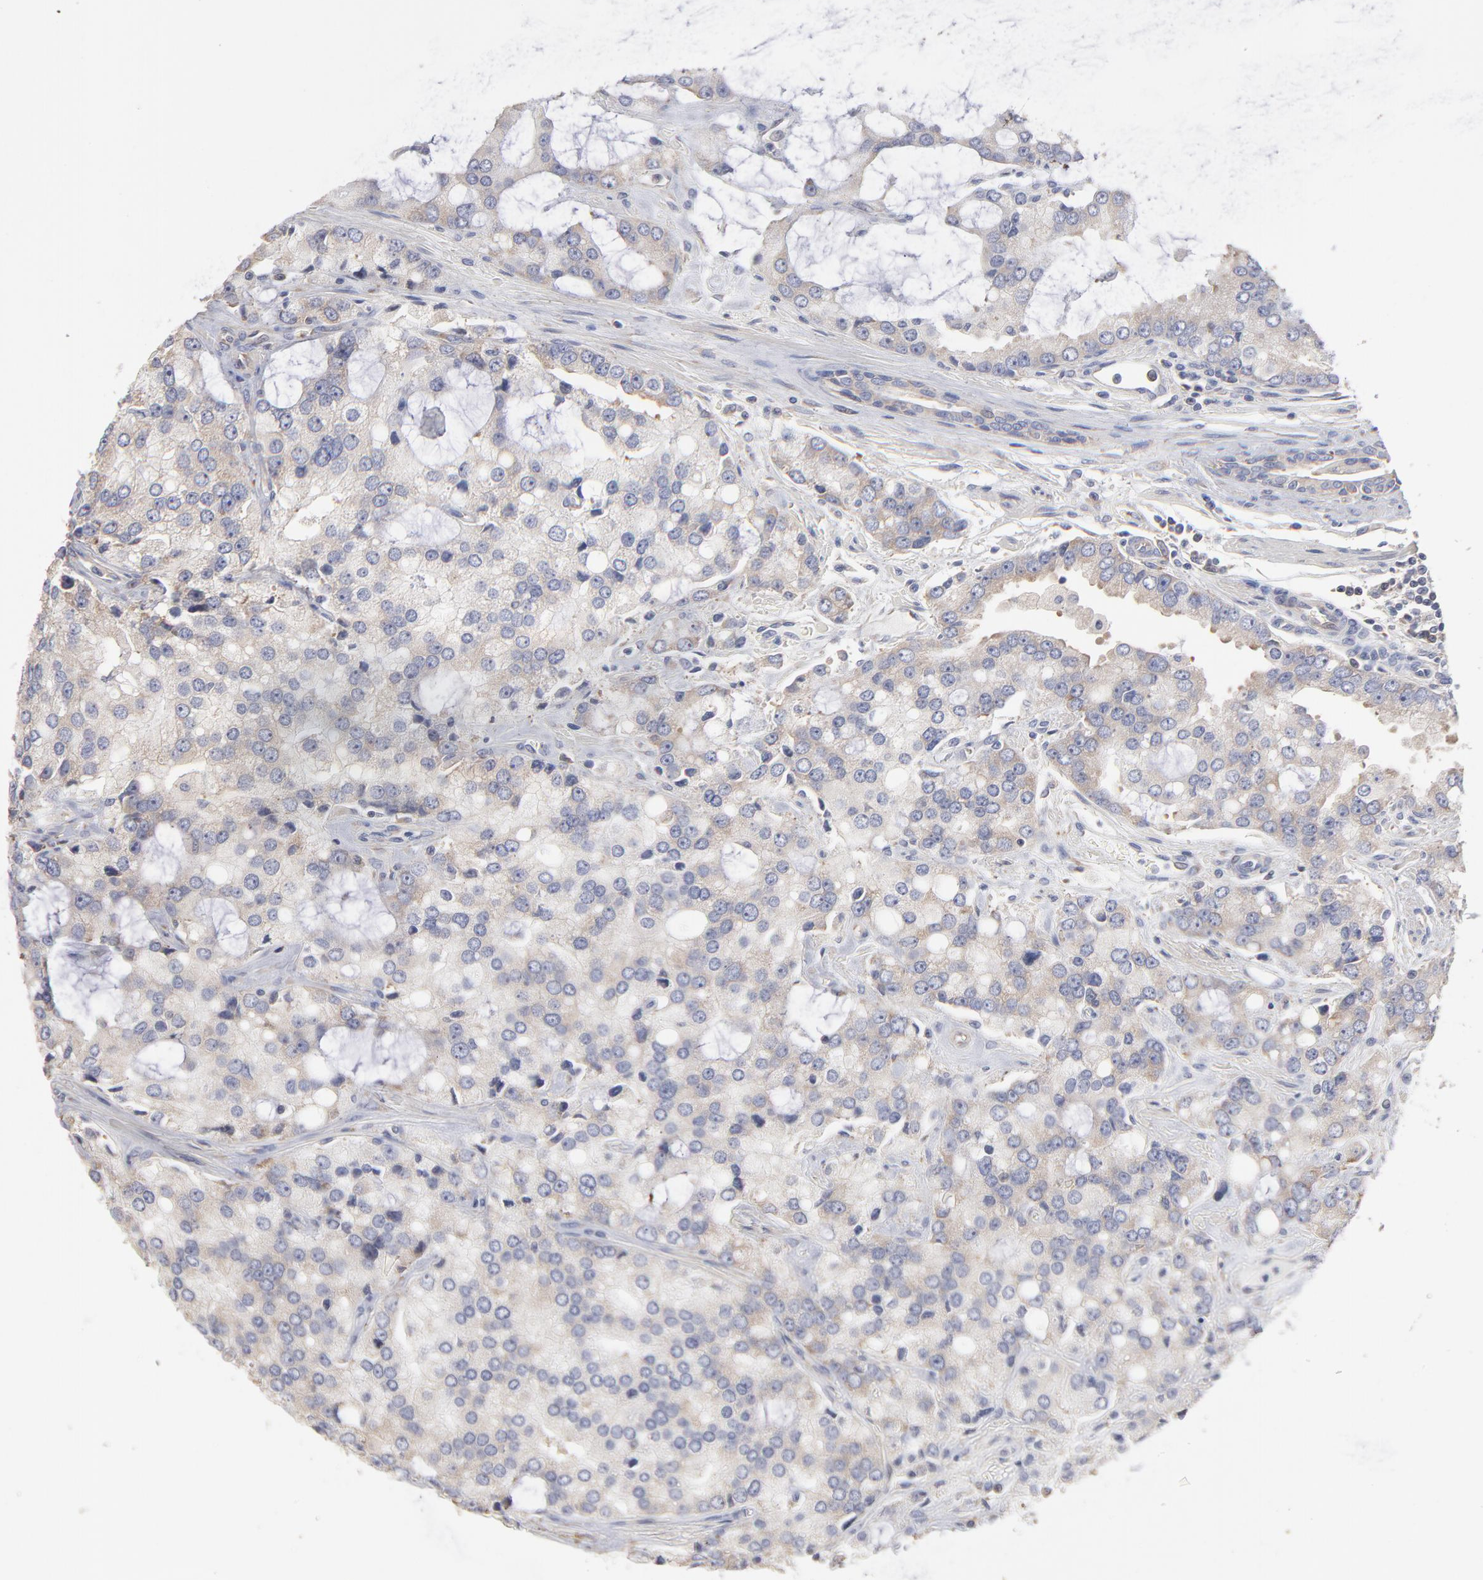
{"staining": {"intensity": "weak", "quantity": ">75%", "location": "cytoplasmic/membranous"}, "tissue": "prostate cancer", "cell_type": "Tumor cells", "image_type": "cancer", "snomed": [{"axis": "morphology", "description": "Adenocarcinoma, High grade"}, {"axis": "topography", "description": "Prostate"}], "caption": "Prostate high-grade adenocarcinoma stained with a protein marker exhibits weak staining in tumor cells.", "gene": "RPL3", "patient": {"sex": "male", "age": 67}}